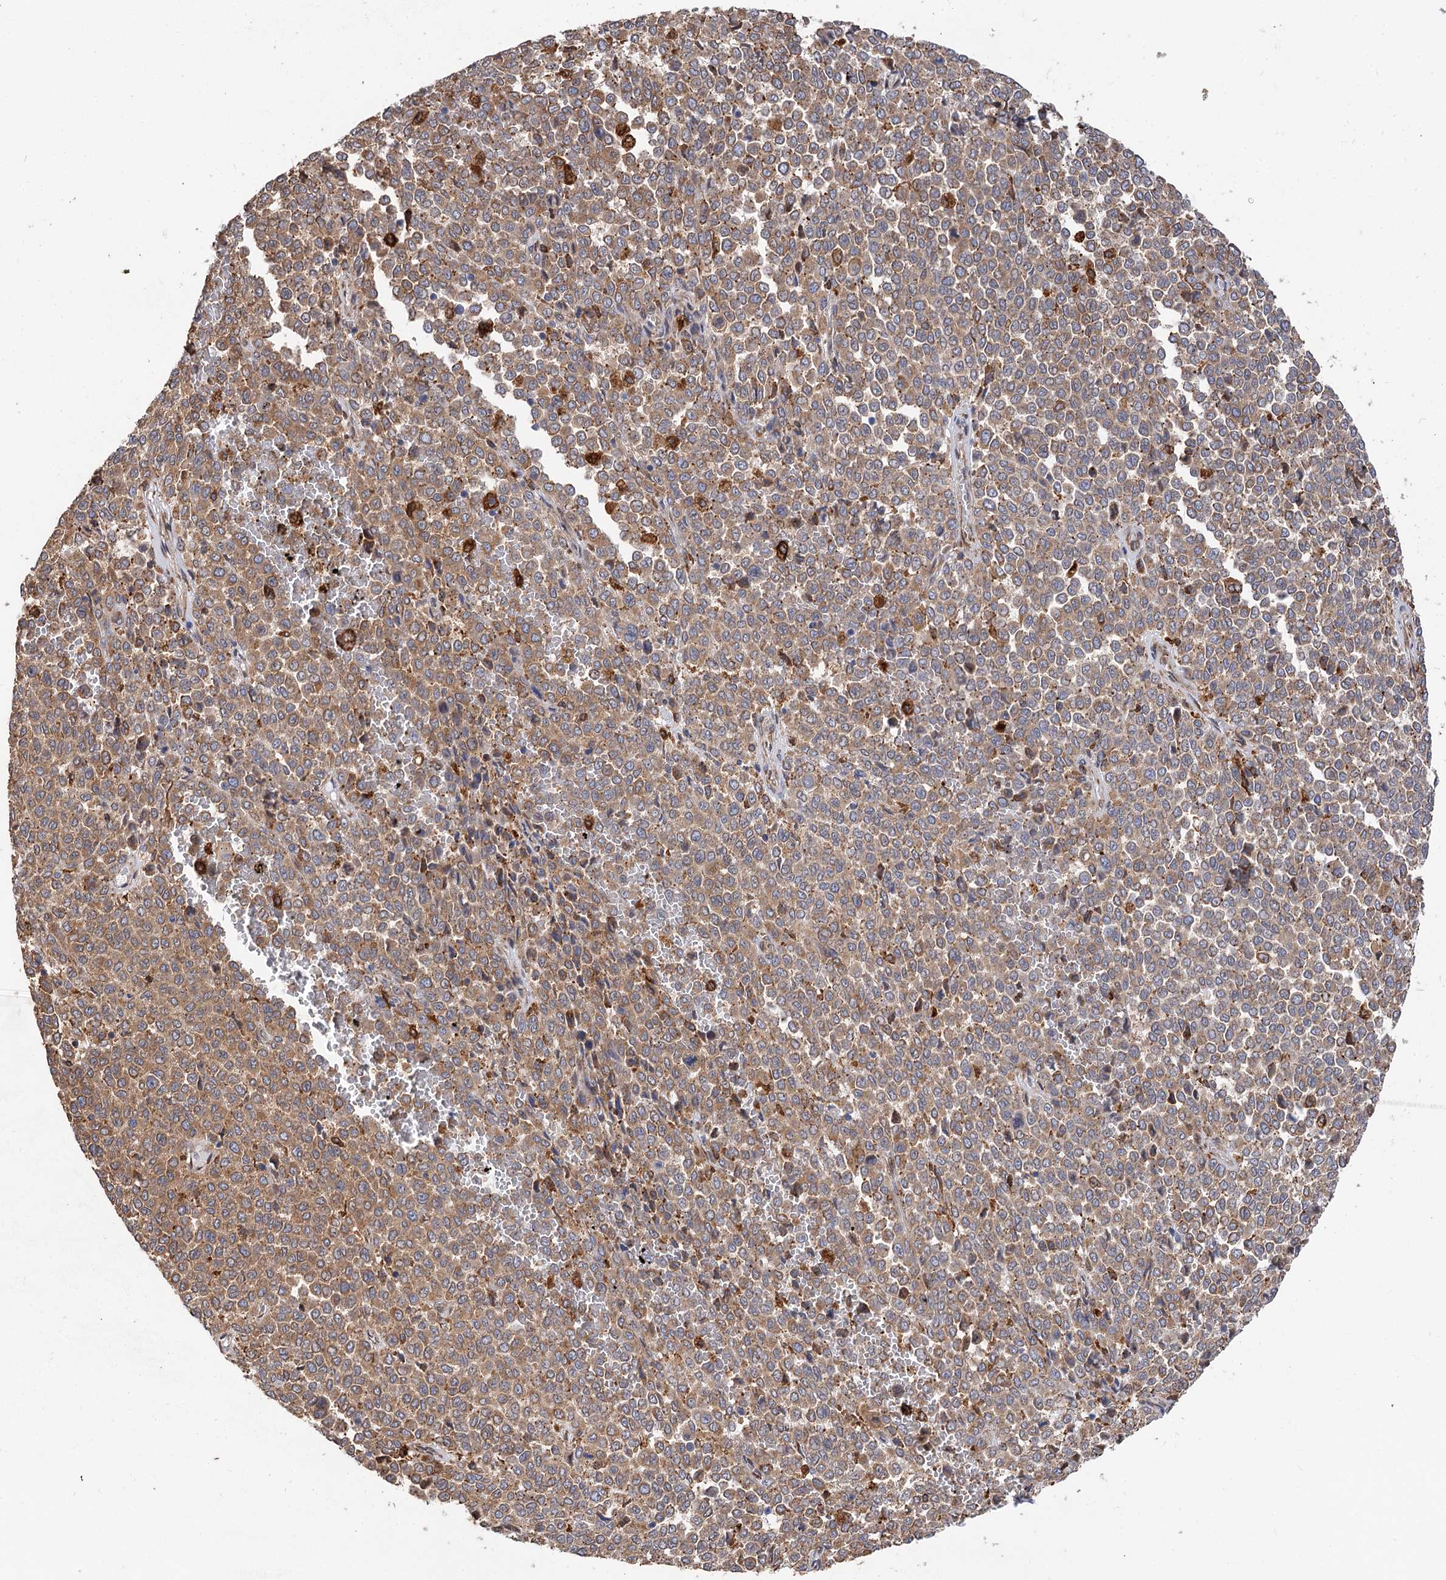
{"staining": {"intensity": "moderate", "quantity": ">75%", "location": "cytoplasmic/membranous"}, "tissue": "melanoma", "cell_type": "Tumor cells", "image_type": "cancer", "snomed": [{"axis": "morphology", "description": "Malignant melanoma, Metastatic site"}, {"axis": "topography", "description": "Pancreas"}], "caption": "Immunohistochemistry (IHC) staining of melanoma, which demonstrates medium levels of moderate cytoplasmic/membranous positivity in about >75% of tumor cells indicating moderate cytoplasmic/membranous protein expression. The staining was performed using DAB (3,3'-diaminobenzidine) (brown) for protein detection and nuclei were counterstained in hematoxylin (blue).", "gene": "PPIP5K2", "patient": {"sex": "female", "age": 30}}